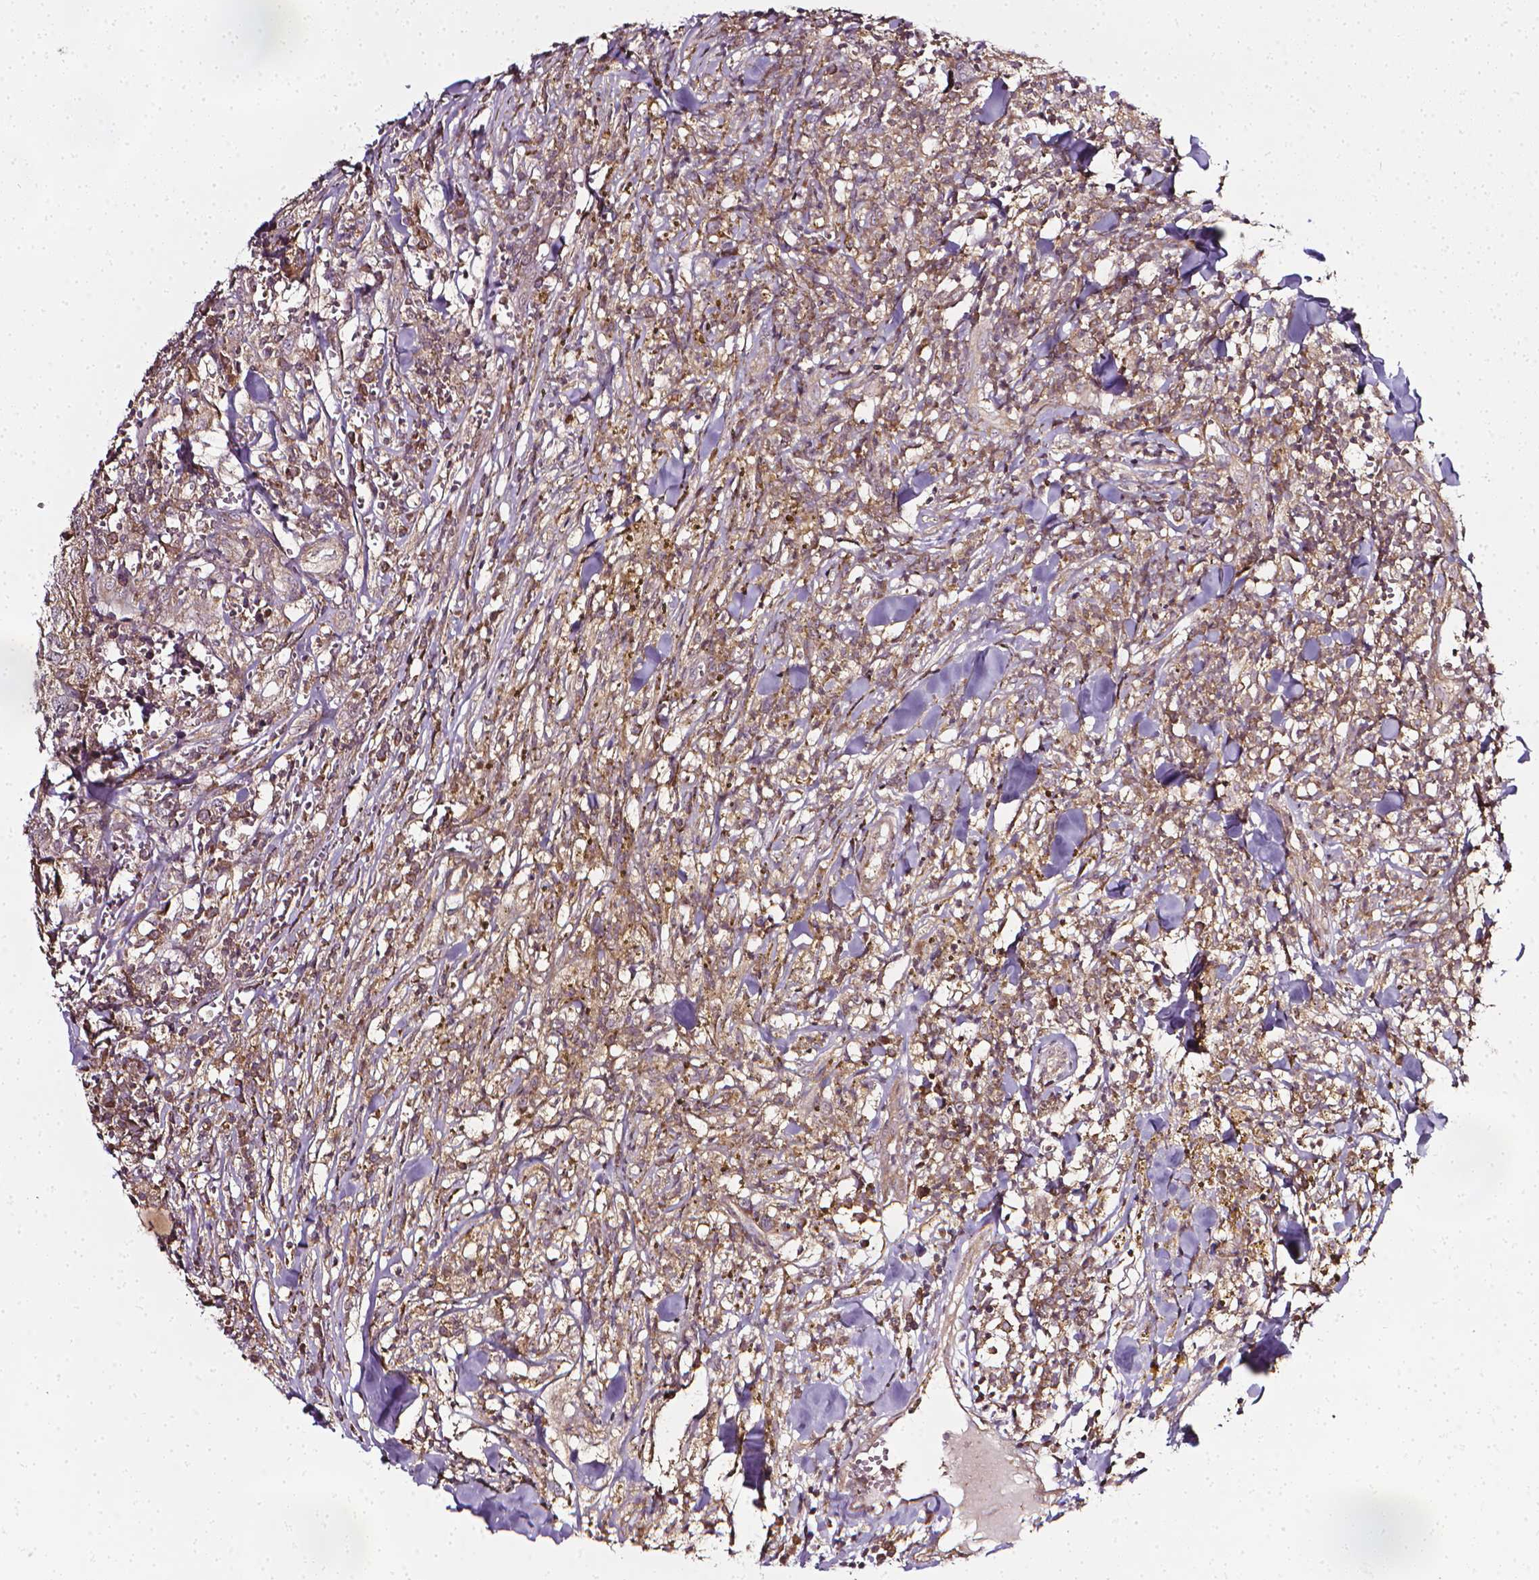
{"staining": {"intensity": "moderate", "quantity": ">75%", "location": "cytoplasmic/membranous"}, "tissue": "breast cancer", "cell_type": "Tumor cells", "image_type": "cancer", "snomed": [{"axis": "morphology", "description": "Duct carcinoma"}, {"axis": "topography", "description": "Breast"}], "caption": "A brown stain highlights moderate cytoplasmic/membranous staining of a protein in human intraductal carcinoma (breast) tumor cells.", "gene": "PRAG1", "patient": {"sex": "female", "age": 30}}